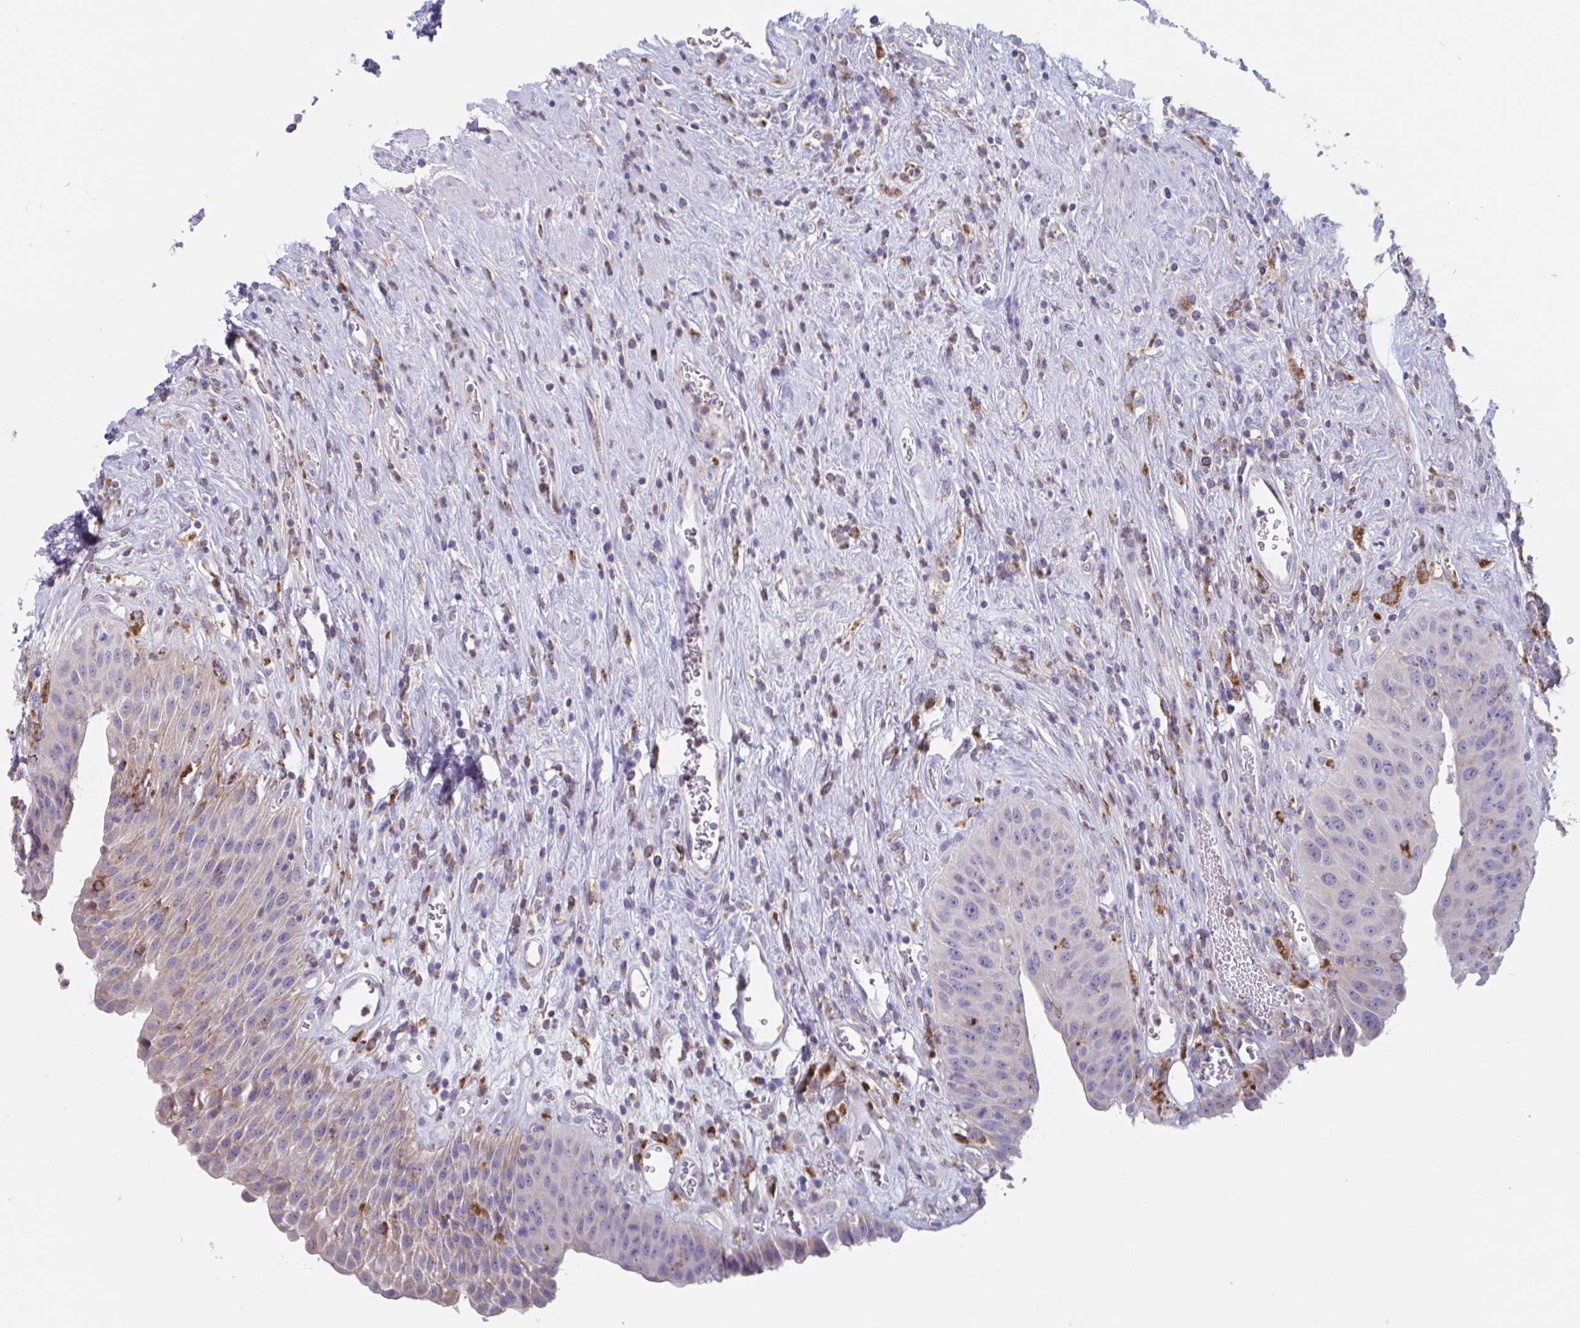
{"staining": {"intensity": "weak", "quantity": "<25%", "location": "cytoplasmic/membranous"}, "tissue": "urinary bladder", "cell_type": "Urothelial cells", "image_type": "normal", "snomed": [{"axis": "morphology", "description": "Normal tissue, NOS"}, {"axis": "topography", "description": "Urinary bladder"}], "caption": "This is an immunohistochemistry (IHC) histopathology image of unremarkable urinary bladder. There is no expression in urothelial cells.", "gene": "NIPSNAP1", "patient": {"sex": "female", "age": 56}}